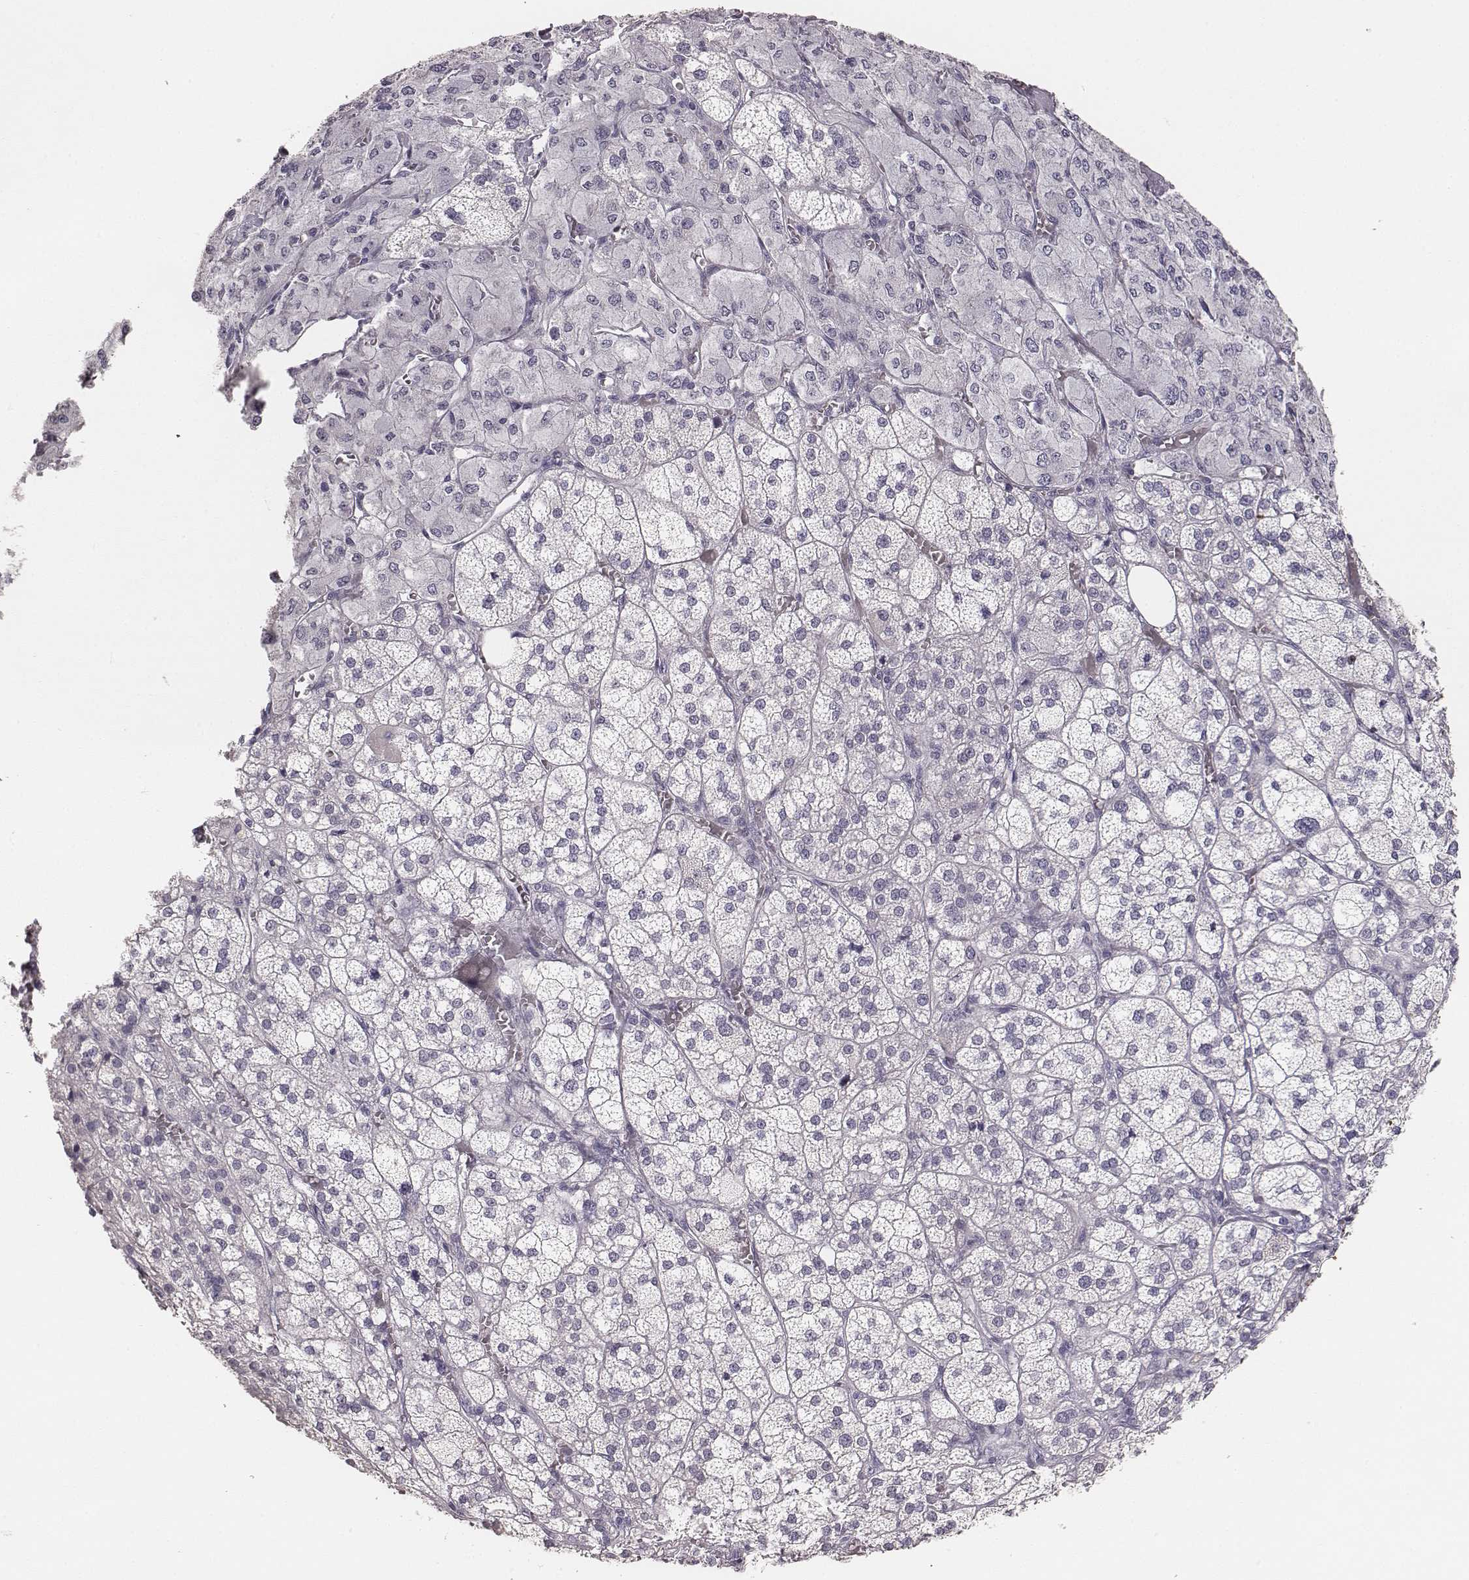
{"staining": {"intensity": "negative", "quantity": "none", "location": "none"}, "tissue": "adrenal gland", "cell_type": "Glandular cells", "image_type": "normal", "snomed": [{"axis": "morphology", "description": "Normal tissue, NOS"}, {"axis": "topography", "description": "Adrenal gland"}], "caption": "This is an immunohistochemistry image of benign human adrenal gland. There is no positivity in glandular cells.", "gene": "MYH6", "patient": {"sex": "female", "age": 60}}